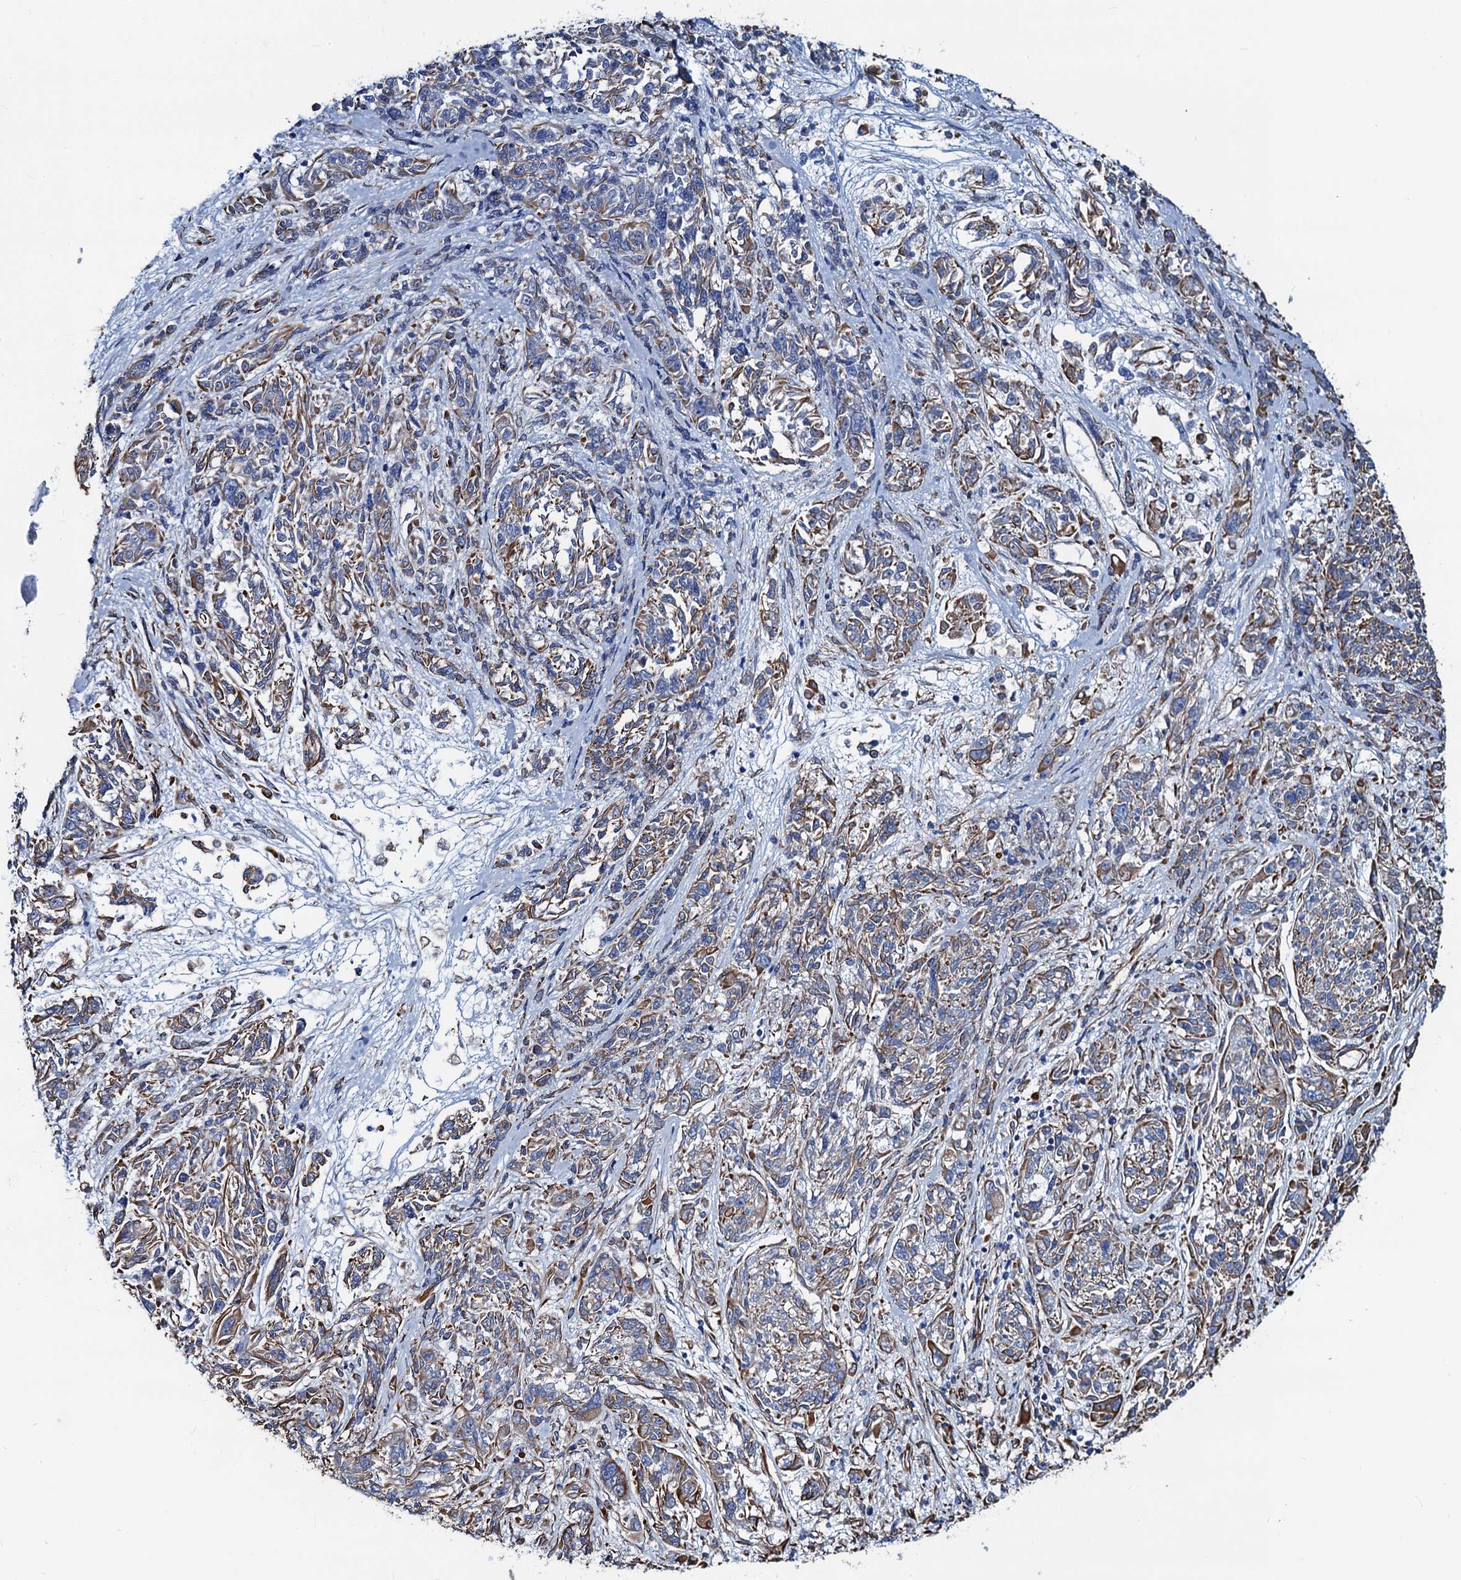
{"staining": {"intensity": "weak", "quantity": "25%-75%", "location": "cytoplasmic/membranous"}, "tissue": "melanoma", "cell_type": "Tumor cells", "image_type": "cancer", "snomed": [{"axis": "morphology", "description": "Malignant melanoma, NOS"}, {"axis": "topography", "description": "Skin"}], "caption": "Melanoma stained for a protein reveals weak cytoplasmic/membranous positivity in tumor cells.", "gene": "PGM2", "patient": {"sex": "male", "age": 53}}